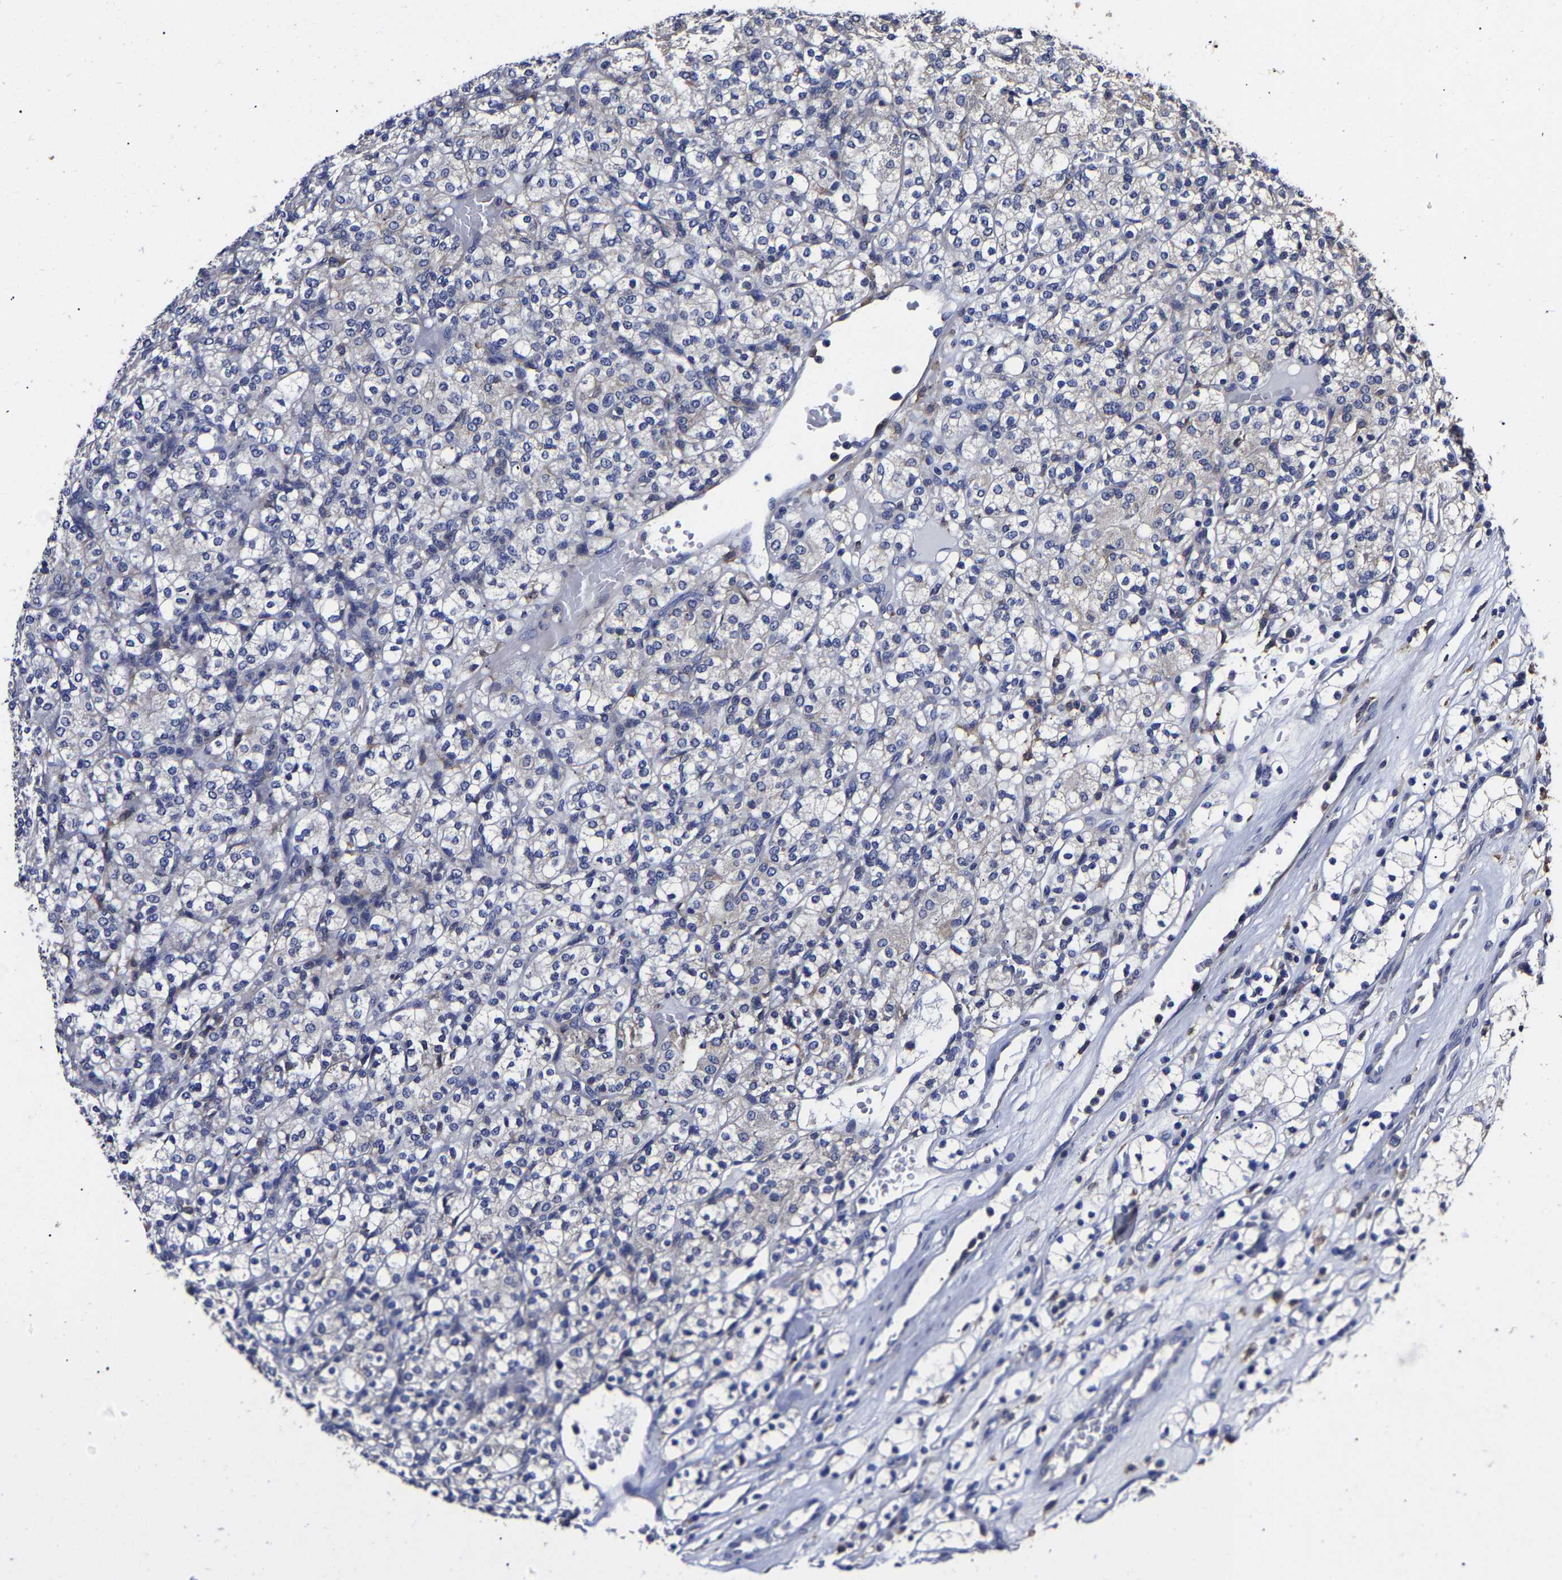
{"staining": {"intensity": "negative", "quantity": "none", "location": "none"}, "tissue": "renal cancer", "cell_type": "Tumor cells", "image_type": "cancer", "snomed": [{"axis": "morphology", "description": "Adenocarcinoma, NOS"}, {"axis": "topography", "description": "Kidney"}], "caption": "An immunohistochemistry image of renal cancer (adenocarcinoma) is shown. There is no staining in tumor cells of renal cancer (adenocarcinoma). (DAB (3,3'-diaminobenzidine) IHC with hematoxylin counter stain).", "gene": "AASS", "patient": {"sex": "male", "age": 77}}